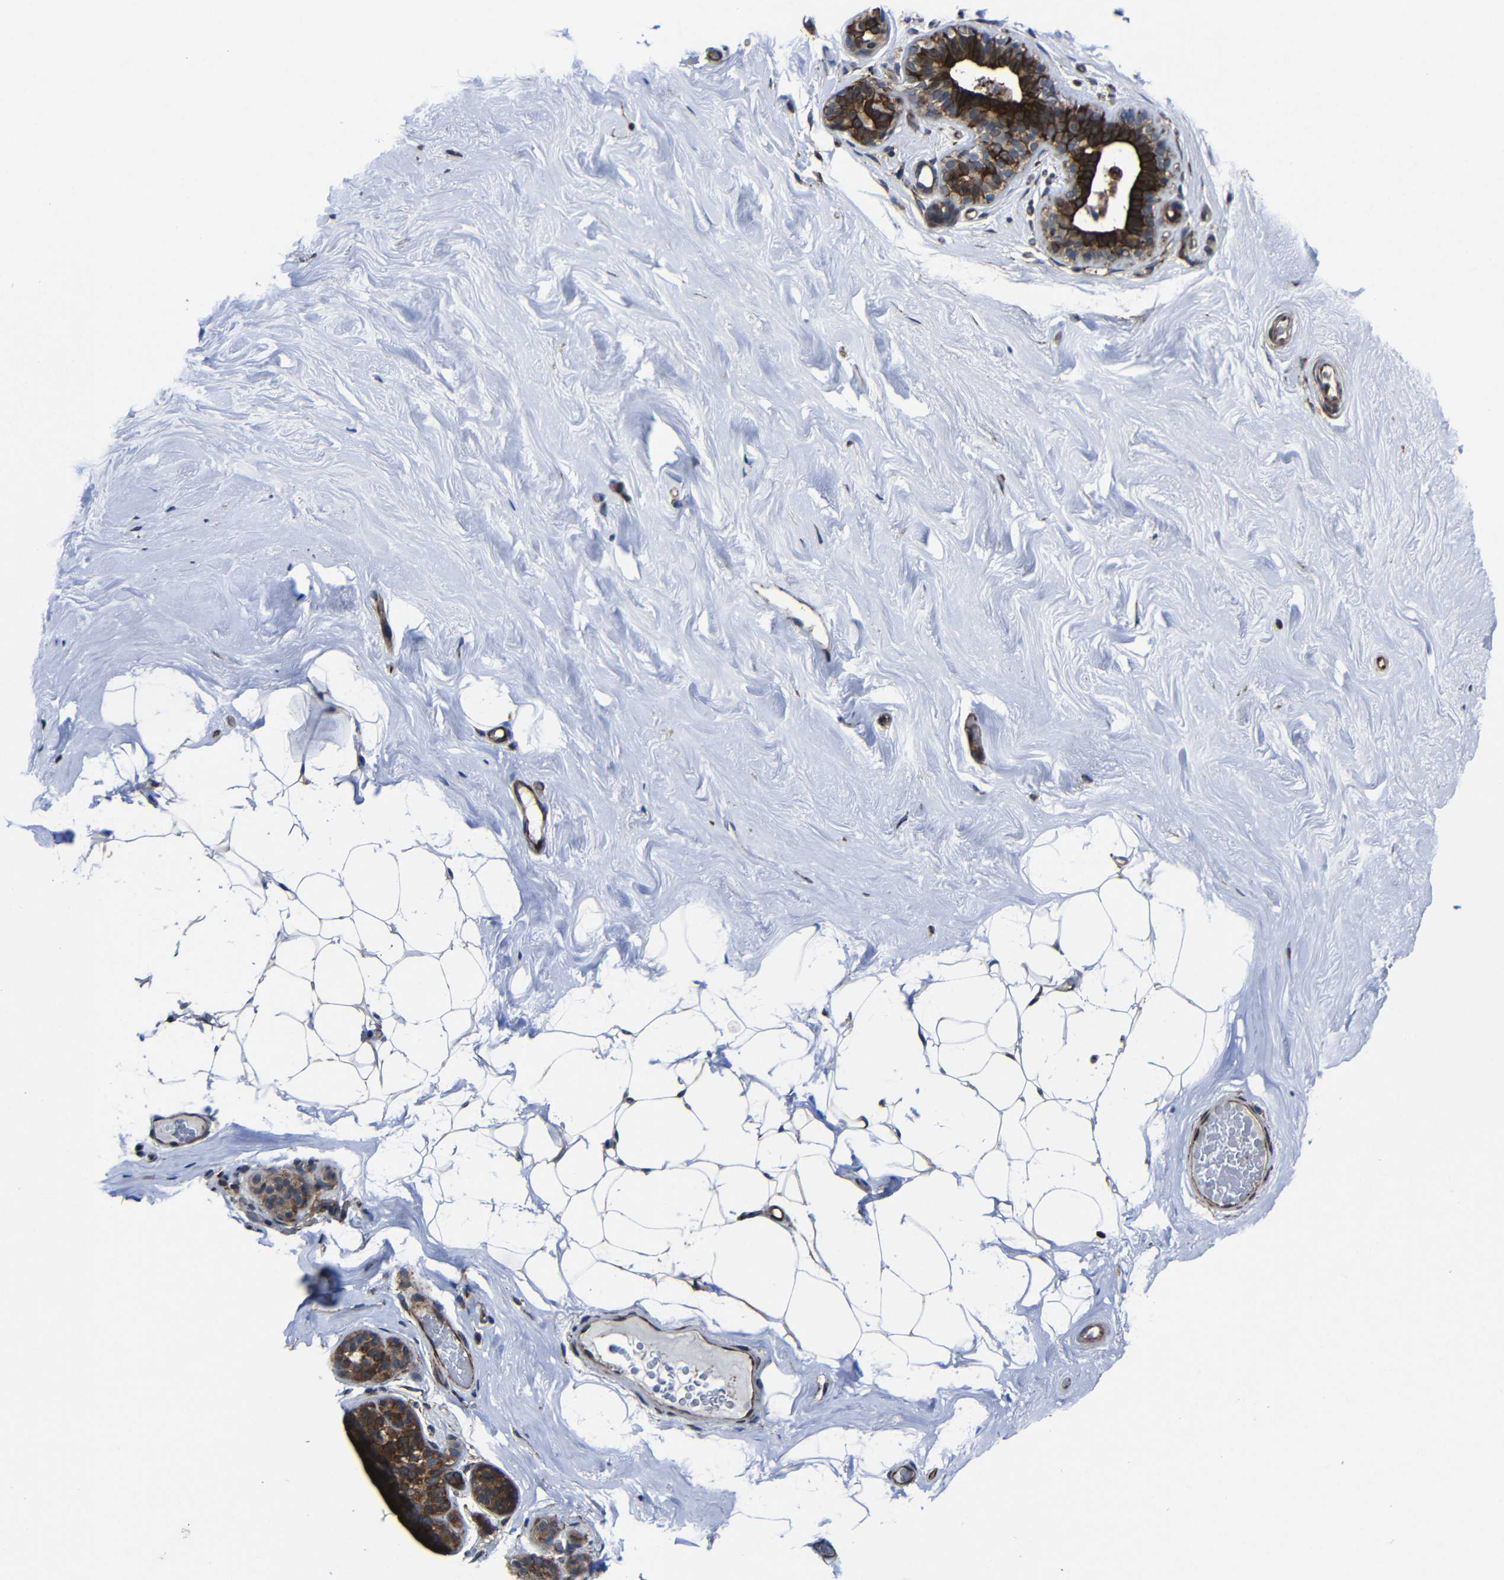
{"staining": {"intensity": "weak", "quantity": ">75%", "location": "cytoplasmic/membranous,nuclear"}, "tissue": "breast", "cell_type": "Adipocytes", "image_type": "normal", "snomed": [{"axis": "morphology", "description": "Normal tissue, NOS"}, {"axis": "topography", "description": "Breast"}], "caption": "Immunohistochemistry (IHC) of normal breast shows low levels of weak cytoplasmic/membranous,nuclear staining in approximately >75% of adipocytes. (DAB (3,3'-diaminobenzidine) IHC, brown staining for protein, blue staining for nuclei).", "gene": "KIAA0513", "patient": {"sex": "female", "age": 75}}